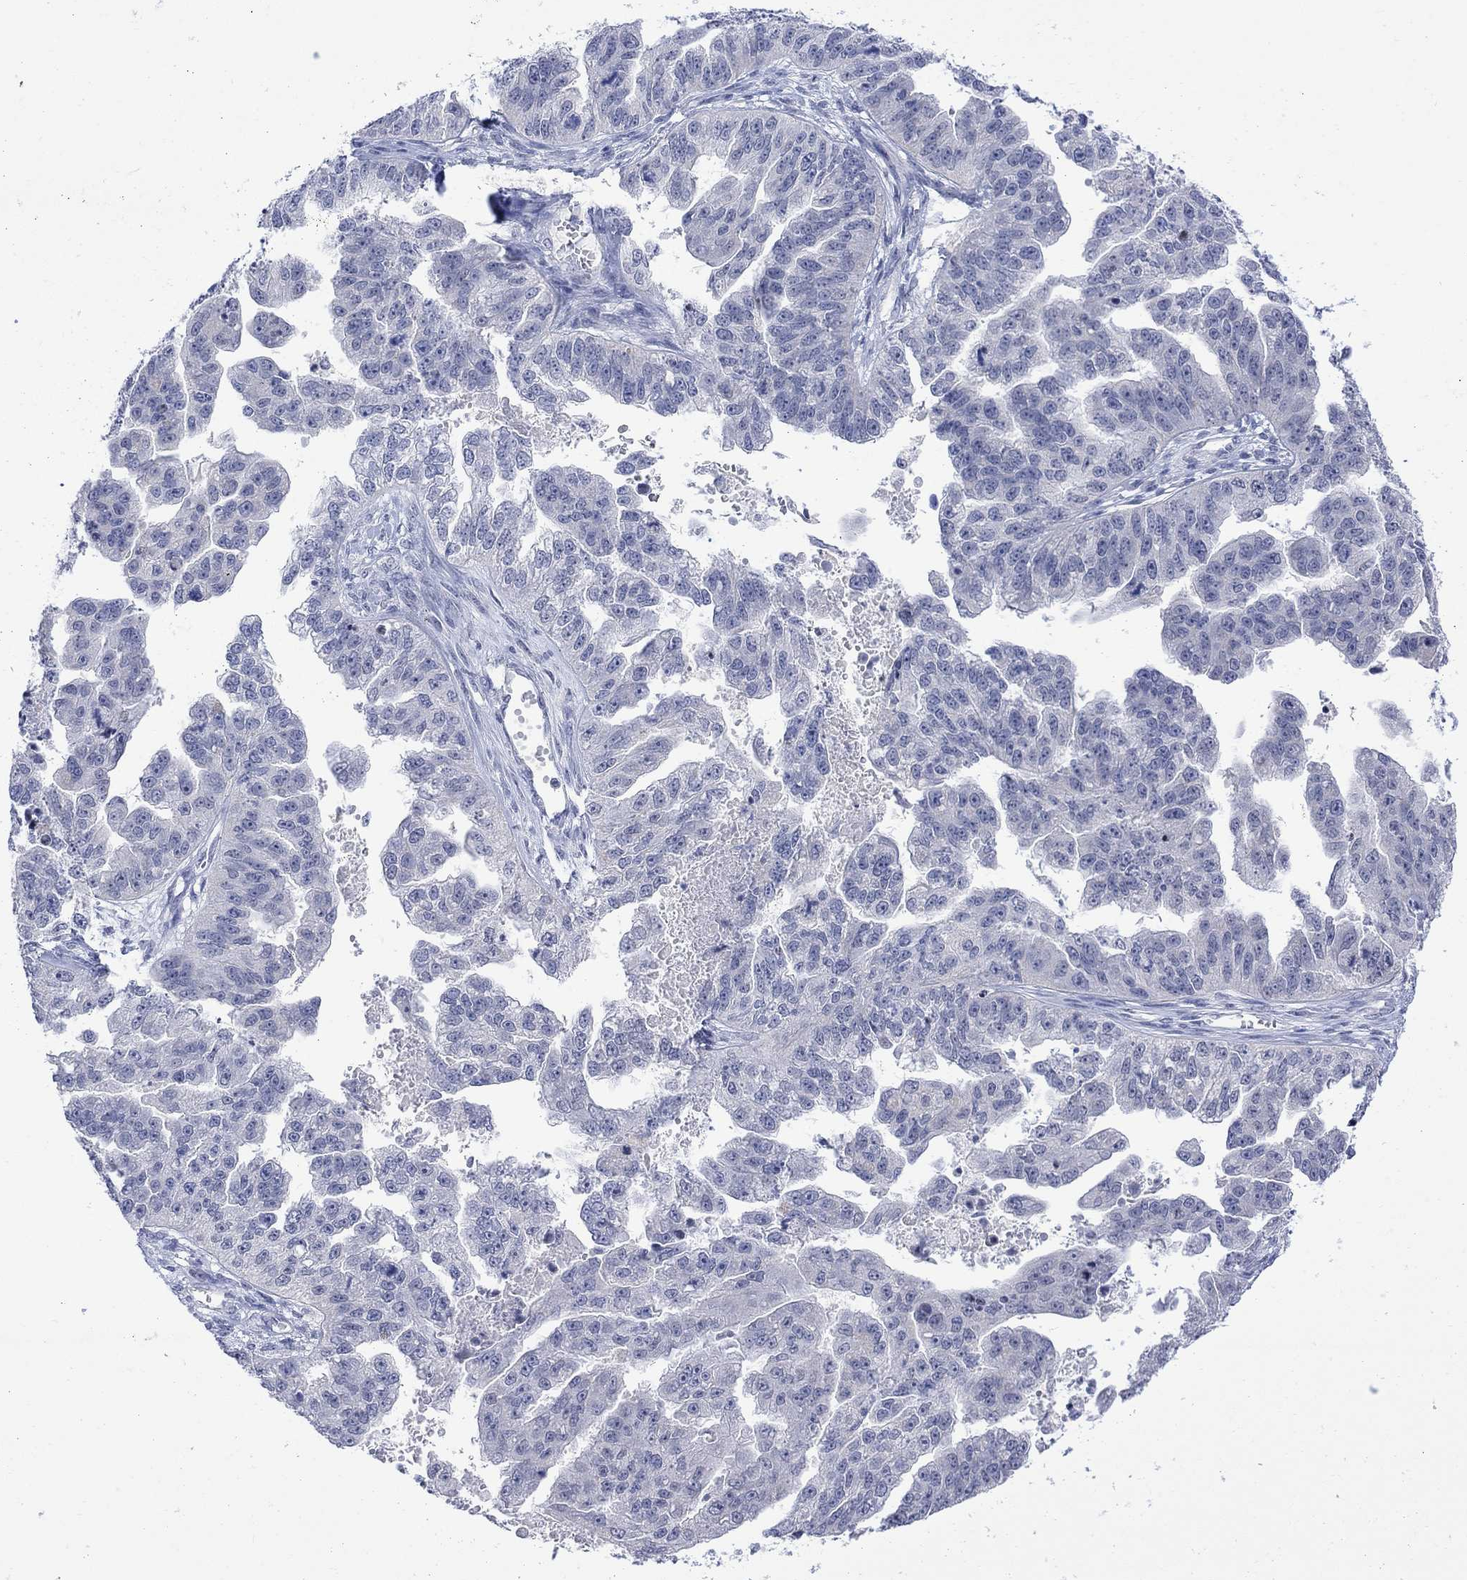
{"staining": {"intensity": "negative", "quantity": "none", "location": "none"}, "tissue": "ovarian cancer", "cell_type": "Tumor cells", "image_type": "cancer", "snomed": [{"axis": "morphology", "description": "Cystadenocarcinoma, serous, NOS"}, {"axis": "topography", "description": "Ovary"}], "caption": "Immunohistochemistry (IHC) histopathology image of neoplastic tissue: human ovarian cancer stained with DAB (3,3'-diaminobenzidine) demonstrates no significant protein staining in tumor cells.", "gene": "DCX", "patient": {"sex": "female", "age": 58}}